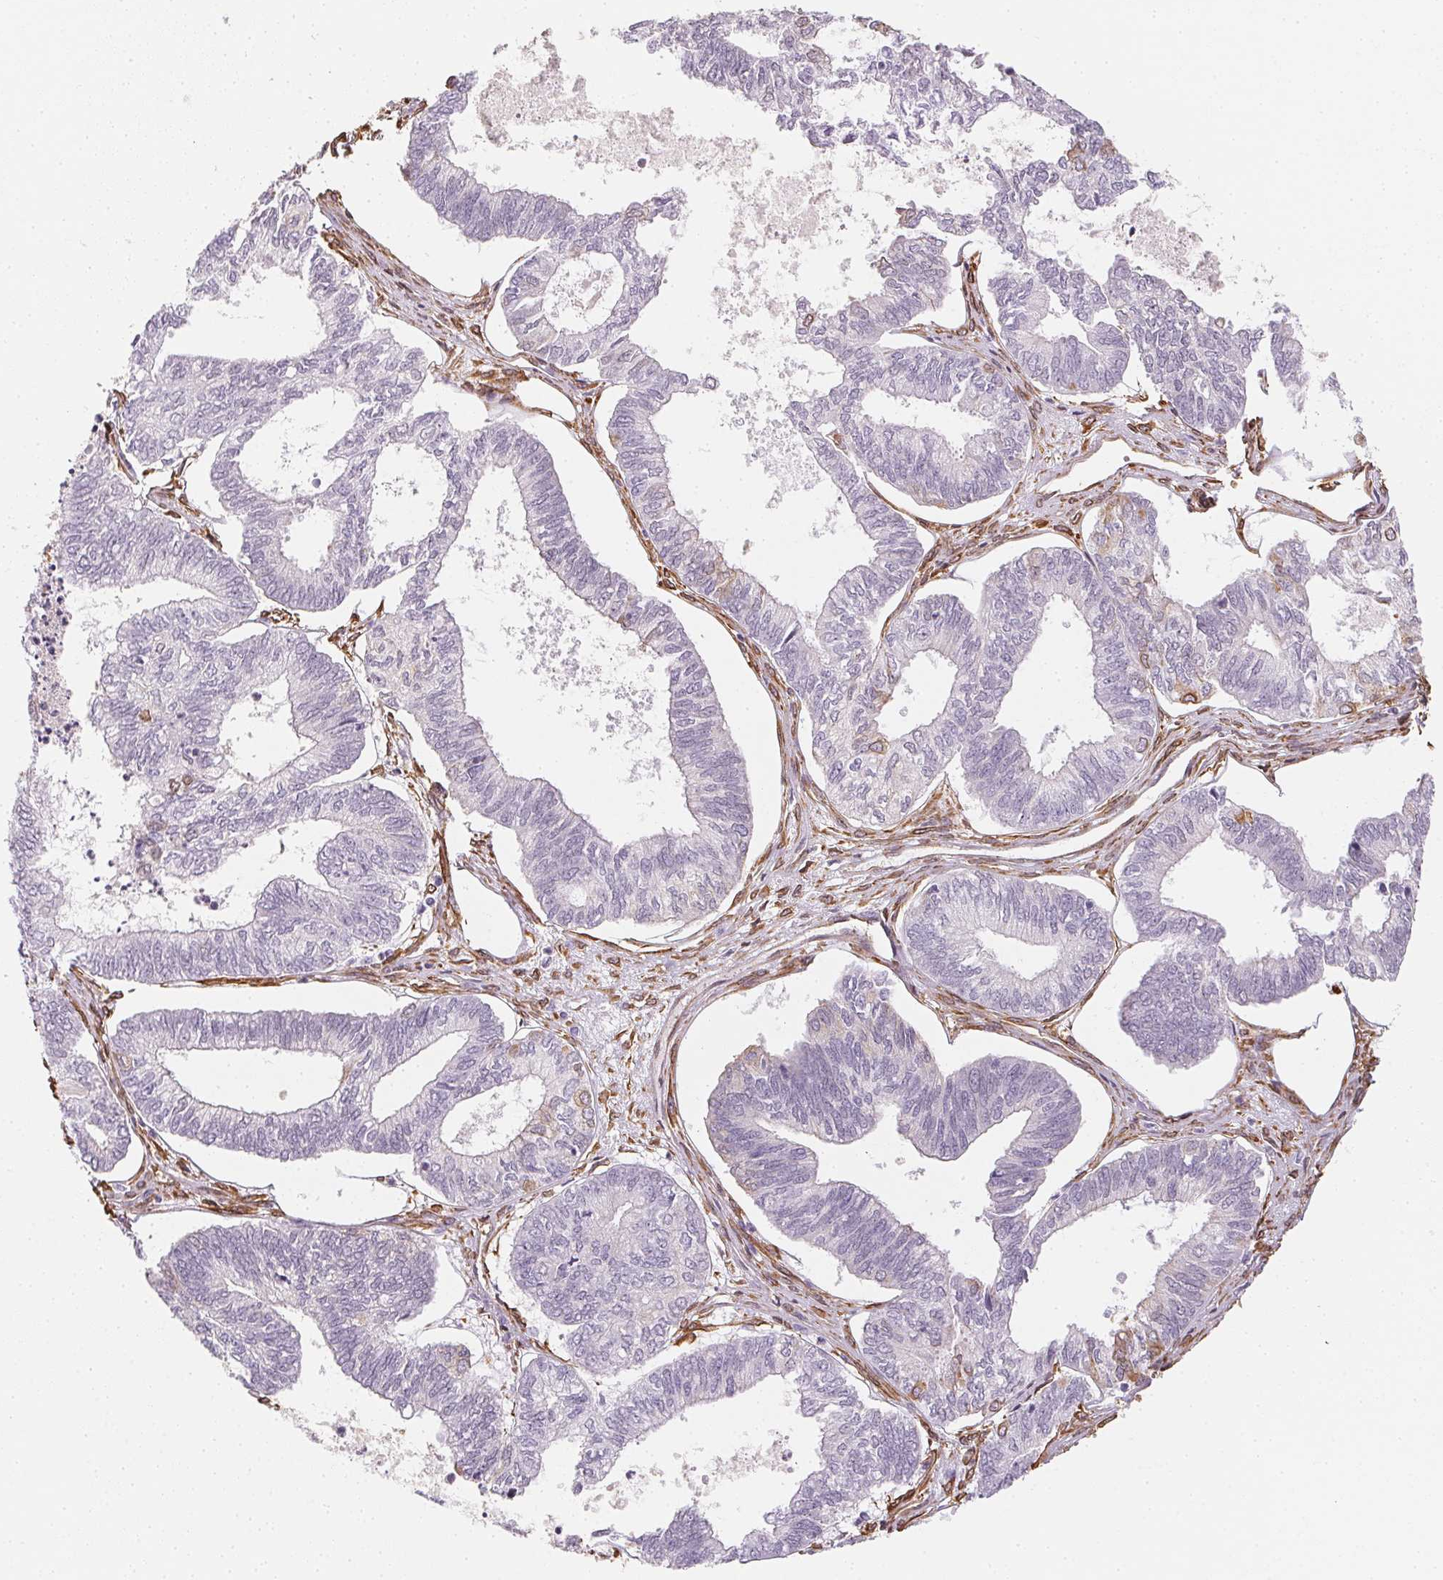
{"staining": {"intensity": "negative", "quantity": "none", "location": "none"}, "tissue": "ovarian cancer", "cell_type": "Tumor cells", "image_type": "cancer", "snomed": [{"axis": "morphology", "description": "Carcinoma, endometroid"}, {"axis": "topography", "description": "Ovary"}], "caption": "Immunohistochemical staining of ovarian cancer demonstrates no significant positivity in tumor cells.", "gene": "RSBN1", "patient": {"sex": "female", "age": 64}}